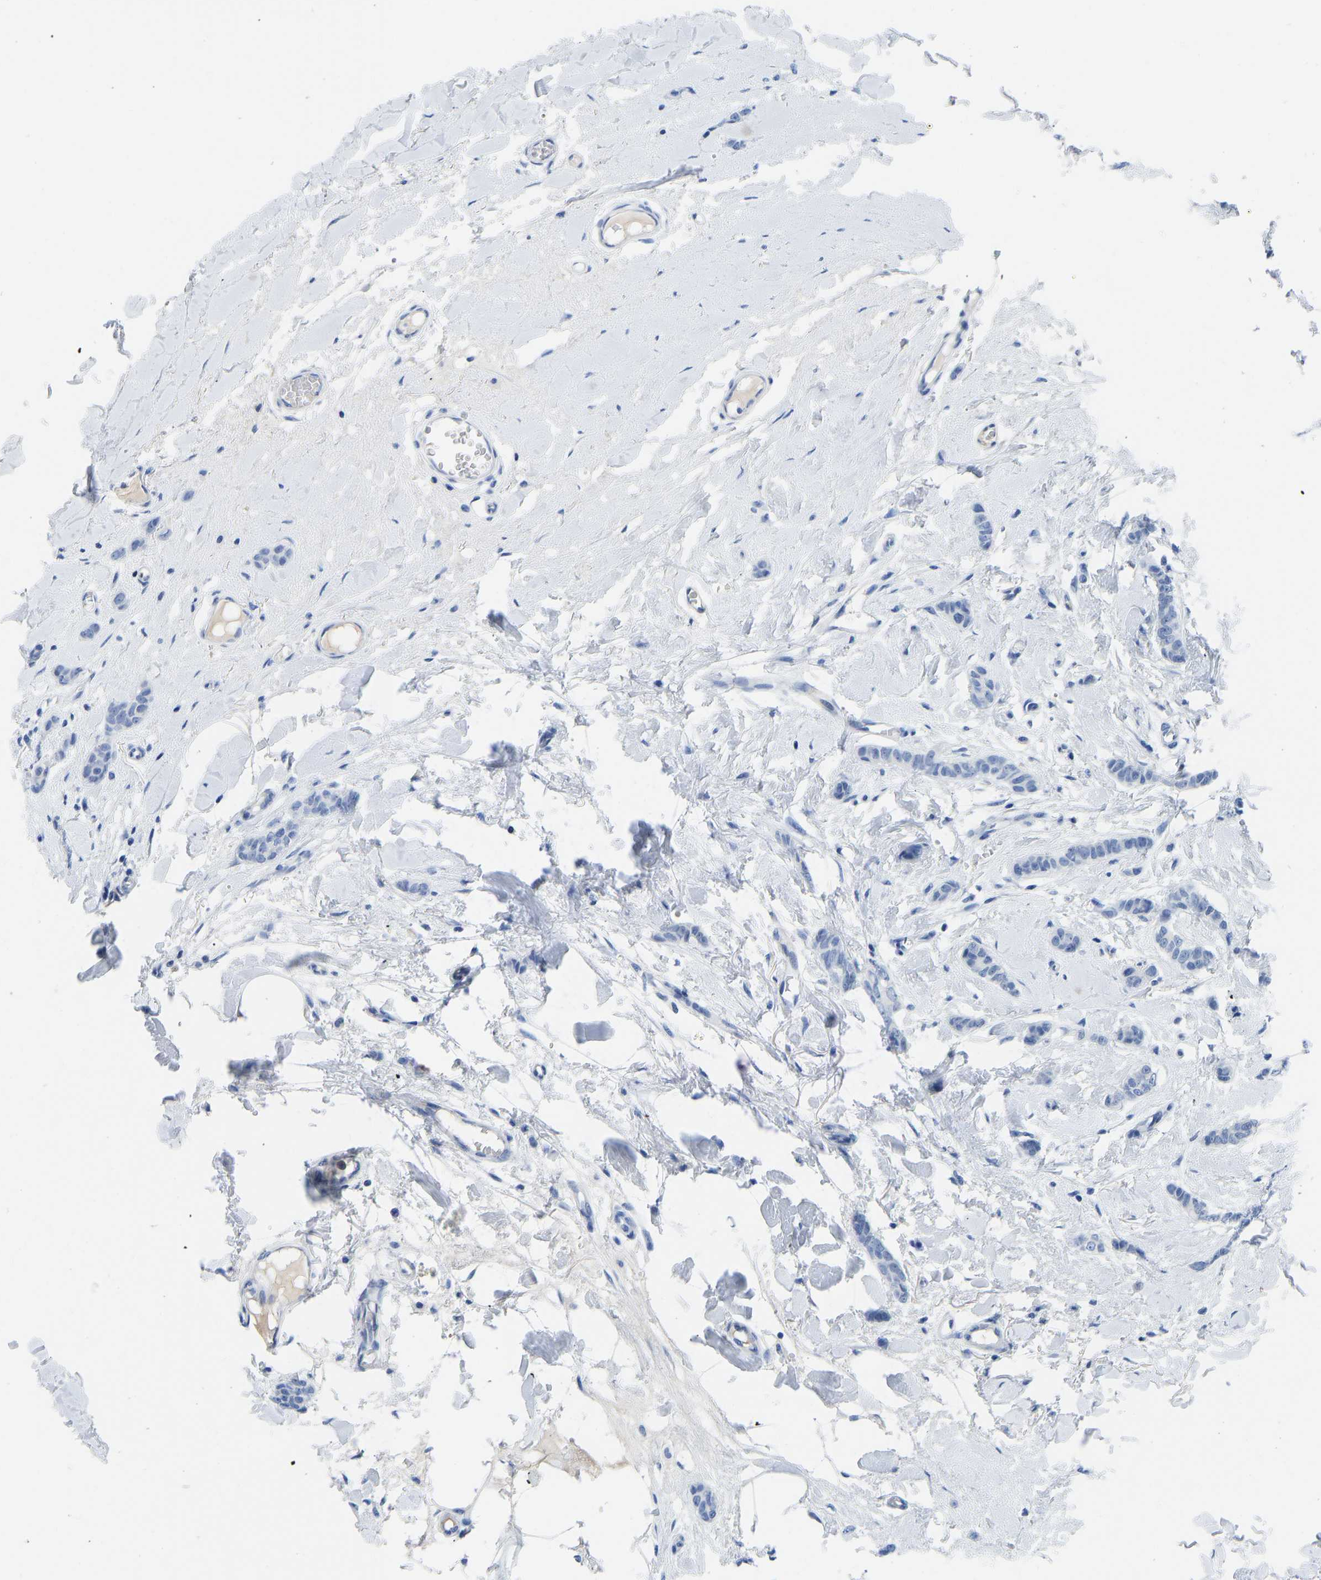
{"staining": {"intensity": "negative", "quantity": "none", "location": "none"}, "tissue": "breast cancer", "cell_type": "Tumor cells", "image_type": "cancer", "snomed": [{"axis": "morphology", "description": "Lobular carcinoma"}, {"axis": "topography", "description": "Skin"}, {"axis": "topography", "description": "Breast"}], "caption": "A histopathology image of human lobular carcinoma (breast) is negative for staining in tumor cells. Brightfield microscopy of immunohistochemistry (IHC) stained with DAB (brown) and hematoxylin (blue), captured at high magnification.", "gene": "NKAIN3", "patient": {"sex": "female", "age": 46}}